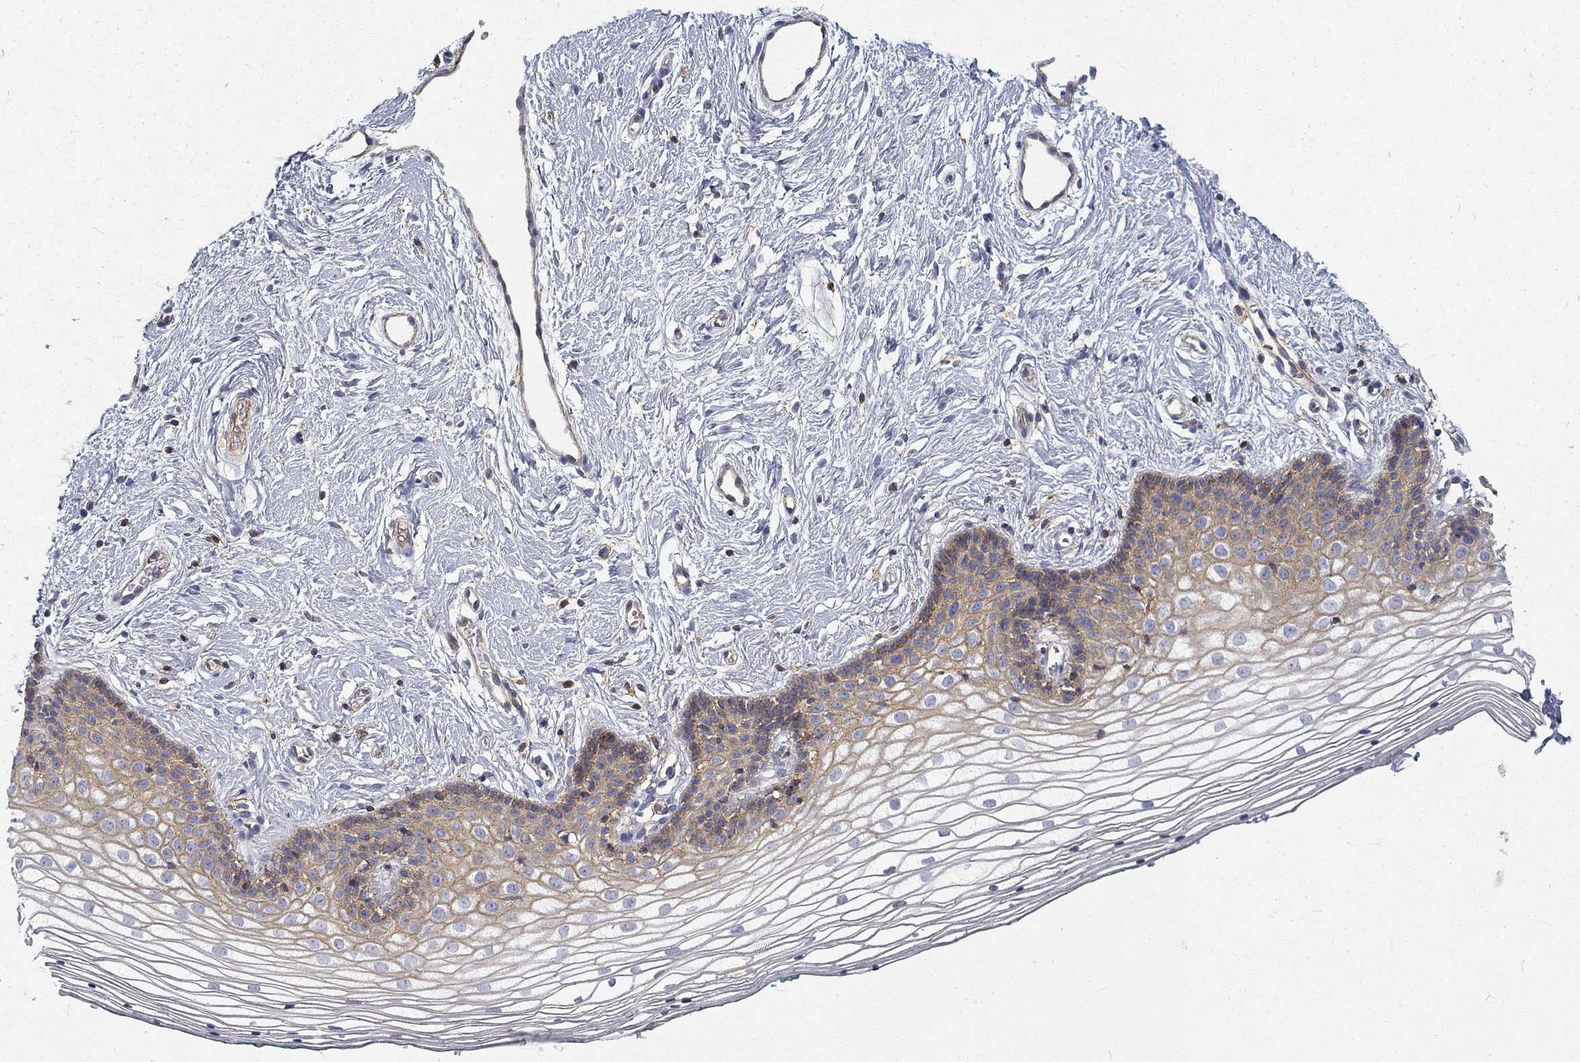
{"staining": {"intensity": "moderate", "quantity": ">75%", "location": "cytoplasmic/membranous"}, "tissue": "vagina", "cell_type": "Squamous epithelial cells", "image_type": "normal", "snomed": [{"axis": "morphology", "description": "Normal tissue, NOS"}, {"axis": "topography", "description": "Vagina"}], "caption": "Immunohistochemistry image of normal vagina stained for a protein (brown), which displays medium levels of moderate cytoplasmic/membranous positivity in about >75% of squamous epithelial cells.", "gene": "MTMR11", "patient": {"sex": "female", "age": 36}}